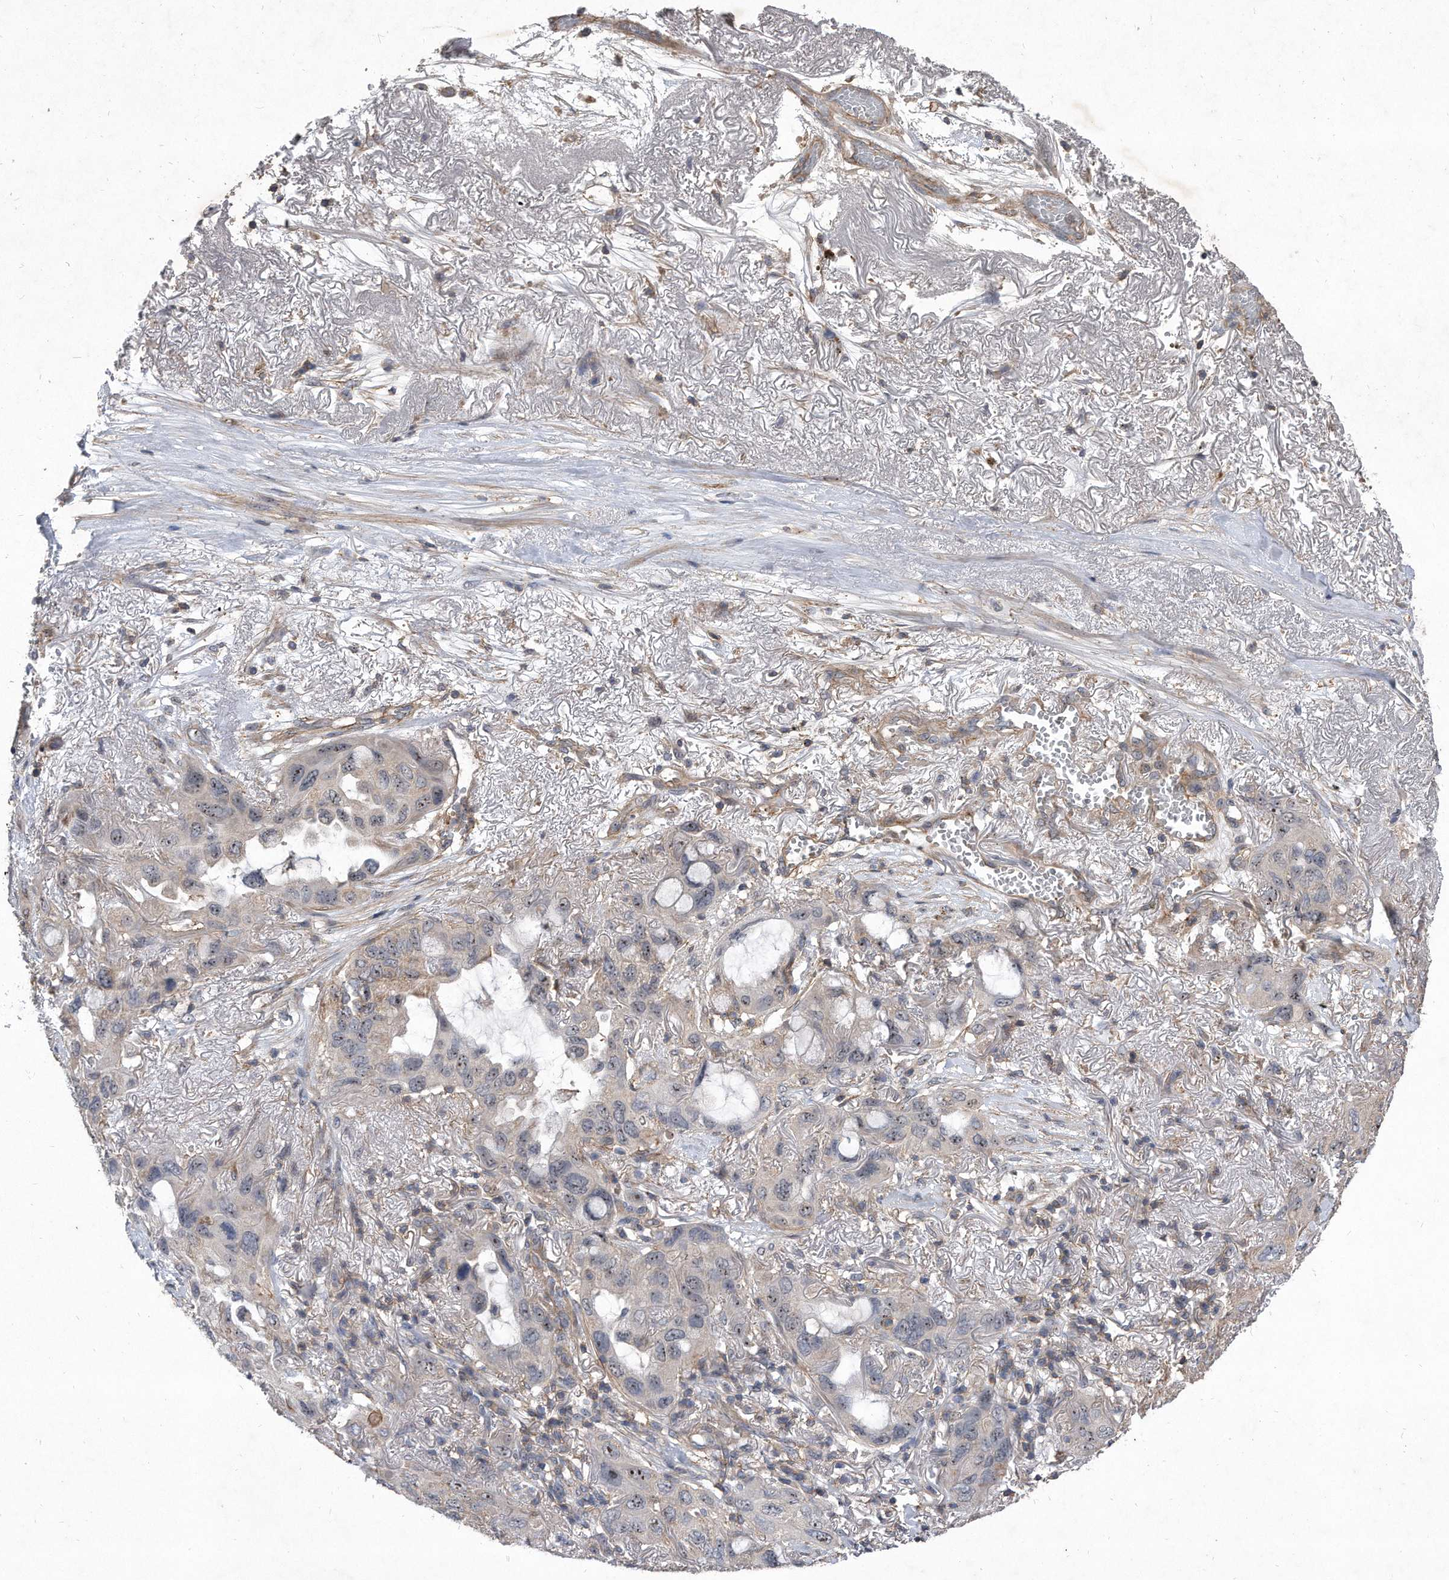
{"staining": {"intensity": "moderate", "quantity": "25%-75%", "location": "nuclear"}, "tissue": "lung cancer", "cell_type": "Tumor cells", "image_type": "cancer", "snomed": [{"axis": "morphology", "description": "Squamous cell carcinoma, NOS"}, {"axis": "topography", "description": "Lung"}], "caption": "This photomicrograph shows IHC staining of lung cancer, with medium moderate nuclear positivity in approximately 25%-75% of tumor cells.", "gene": "PGBD2", "patient": {"sex": "female", "age": 73}}